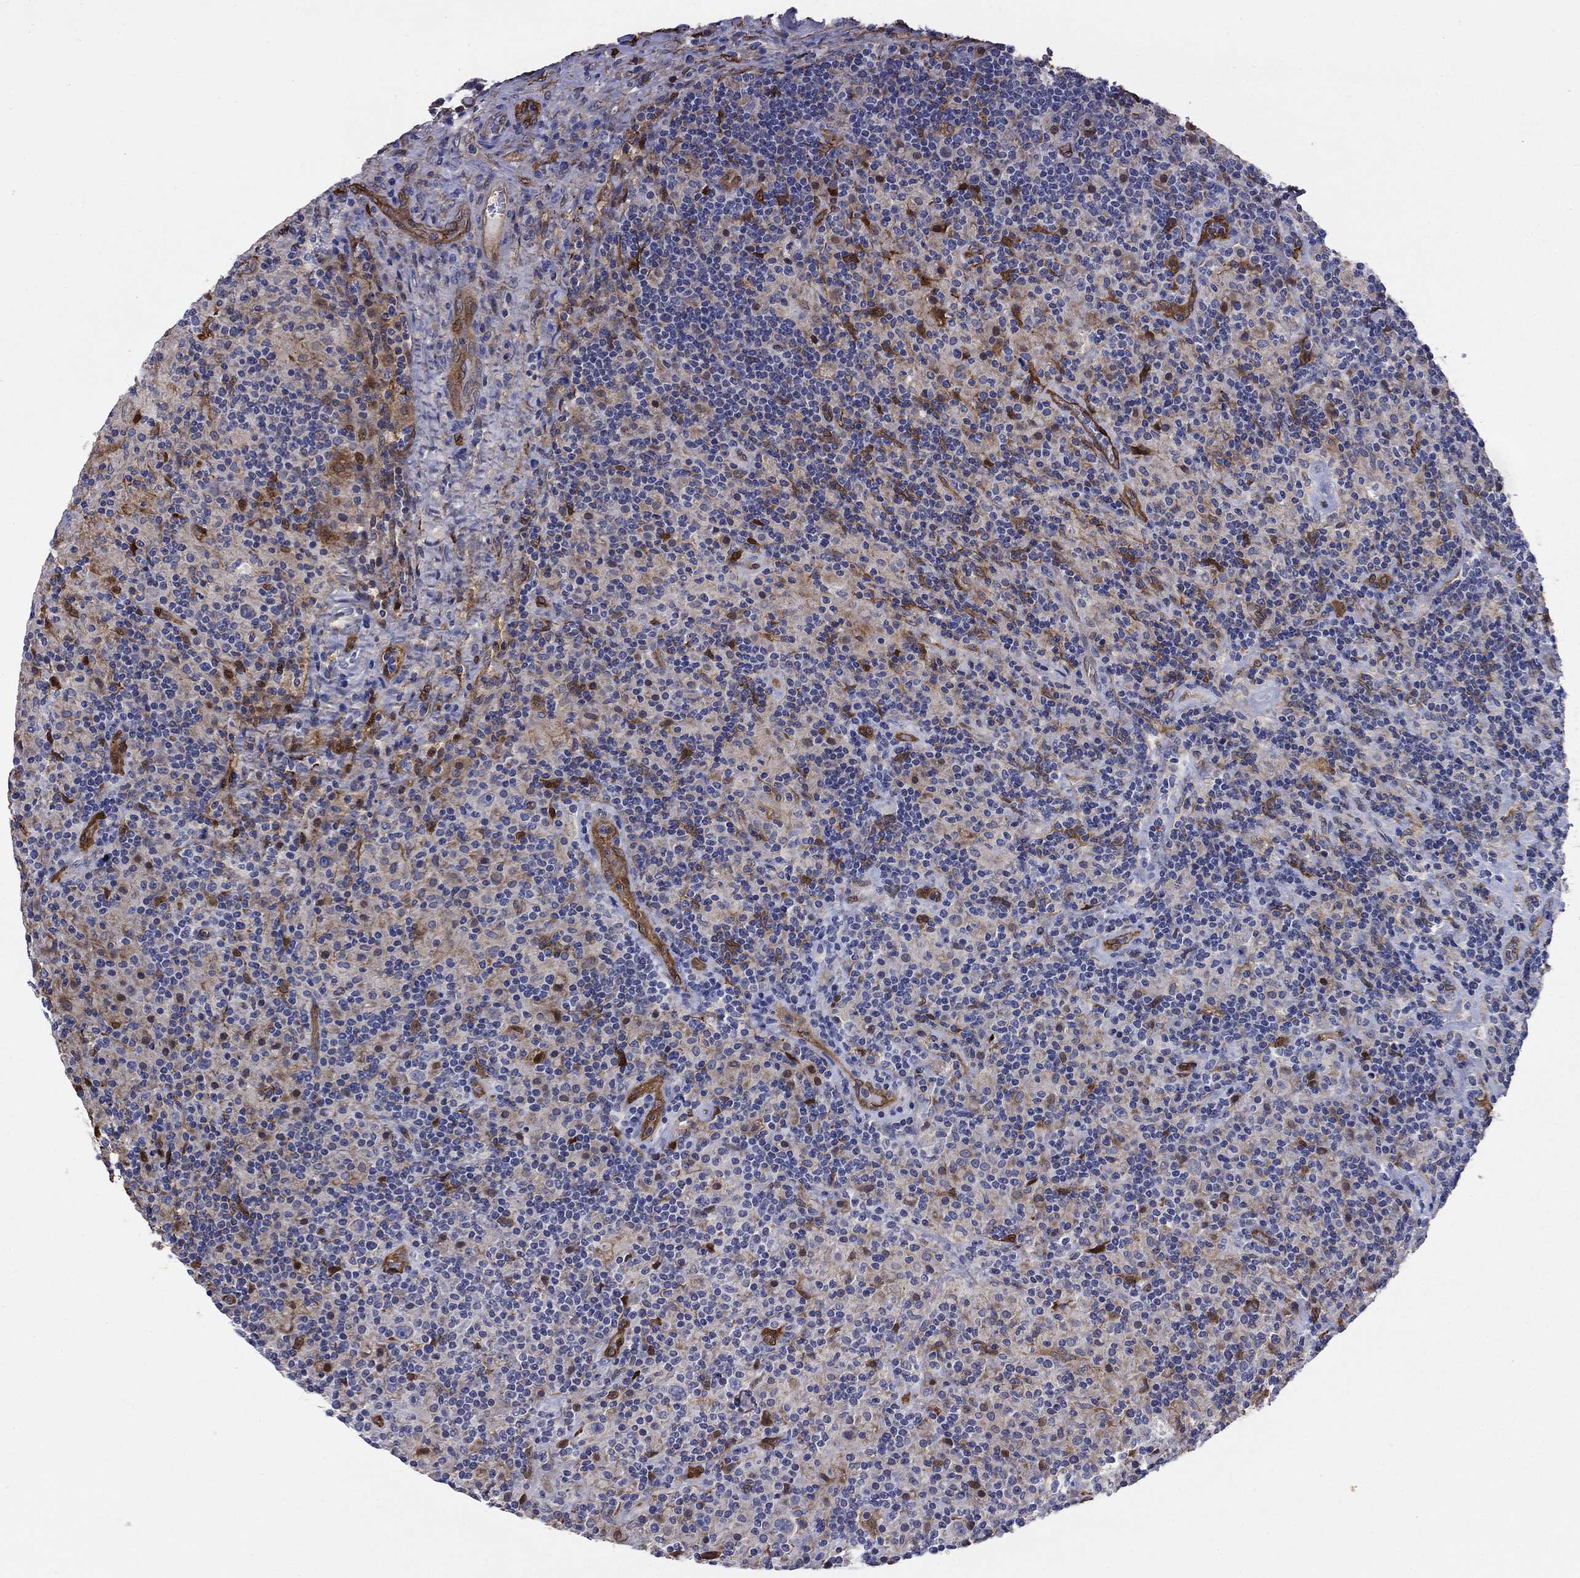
{"staining": {"intensity": "negative", "quantity": "none", "location": "none"}, "tissue": "lymphoma", "cell_type": "Tumor cells", "image_type": "cancer", "snomed": [{"axis": "morphology", "description": "Hodgkin's disease, NOS"}, {"axis": "topography", "description": "Lymph node"}], "caption": "Lymphoma stained for a protein using IHC exhibits no expression tumor cells.", "gene": "EMP2", "patient": {"sex": "male", "age": 70}}